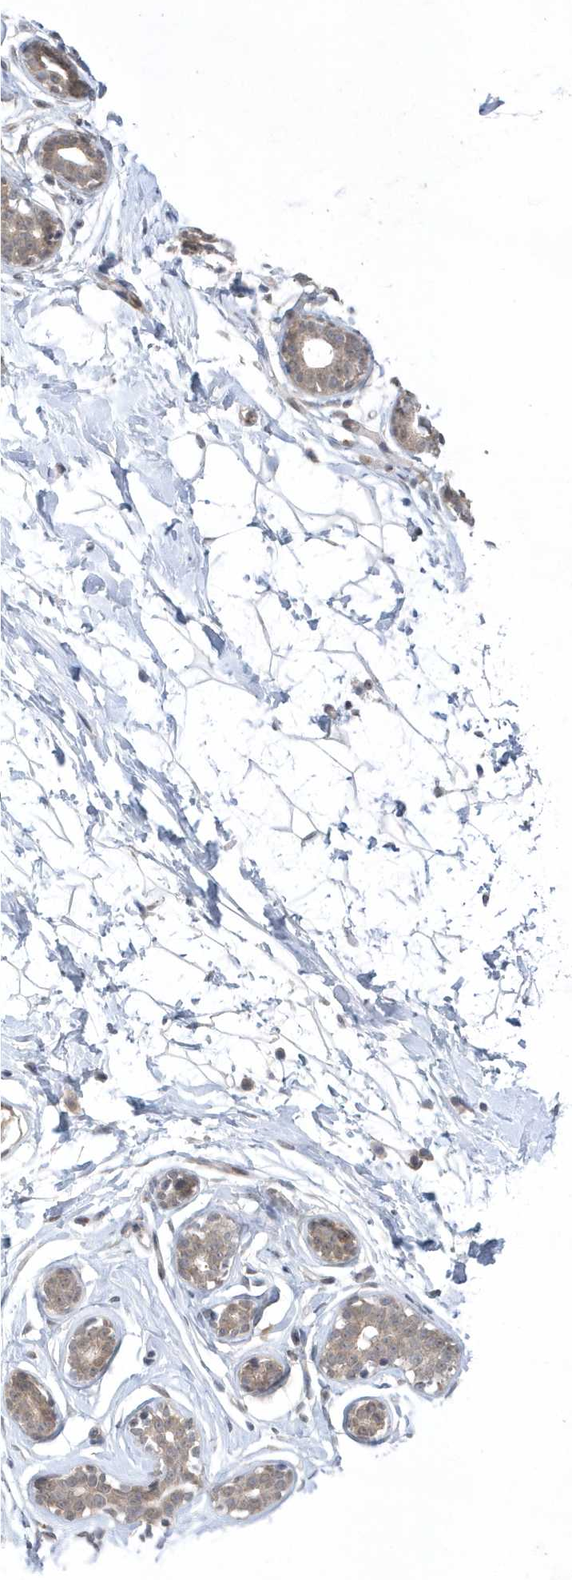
{"staining": {"intensity": "negative", "quantity": "none", "location": "none"}, "tissue": "breast", "cell_type": "Adipocytes", "image_type": "normal", "snomed": [{"axis": "morphology", "description": "Normal tissue, NOS"}, {"axis": "morphology", "description": "Adenoma, NOS"}, {"axis": "topography", "description": "Breast"}], "caption": "This is a micrograph of immunohistochemistry (IHC) staining of normal breast, which shows no expression in adipocytes.", "gene": "ZC3H12D", "patient": {"sex": "female", "age": 23}}